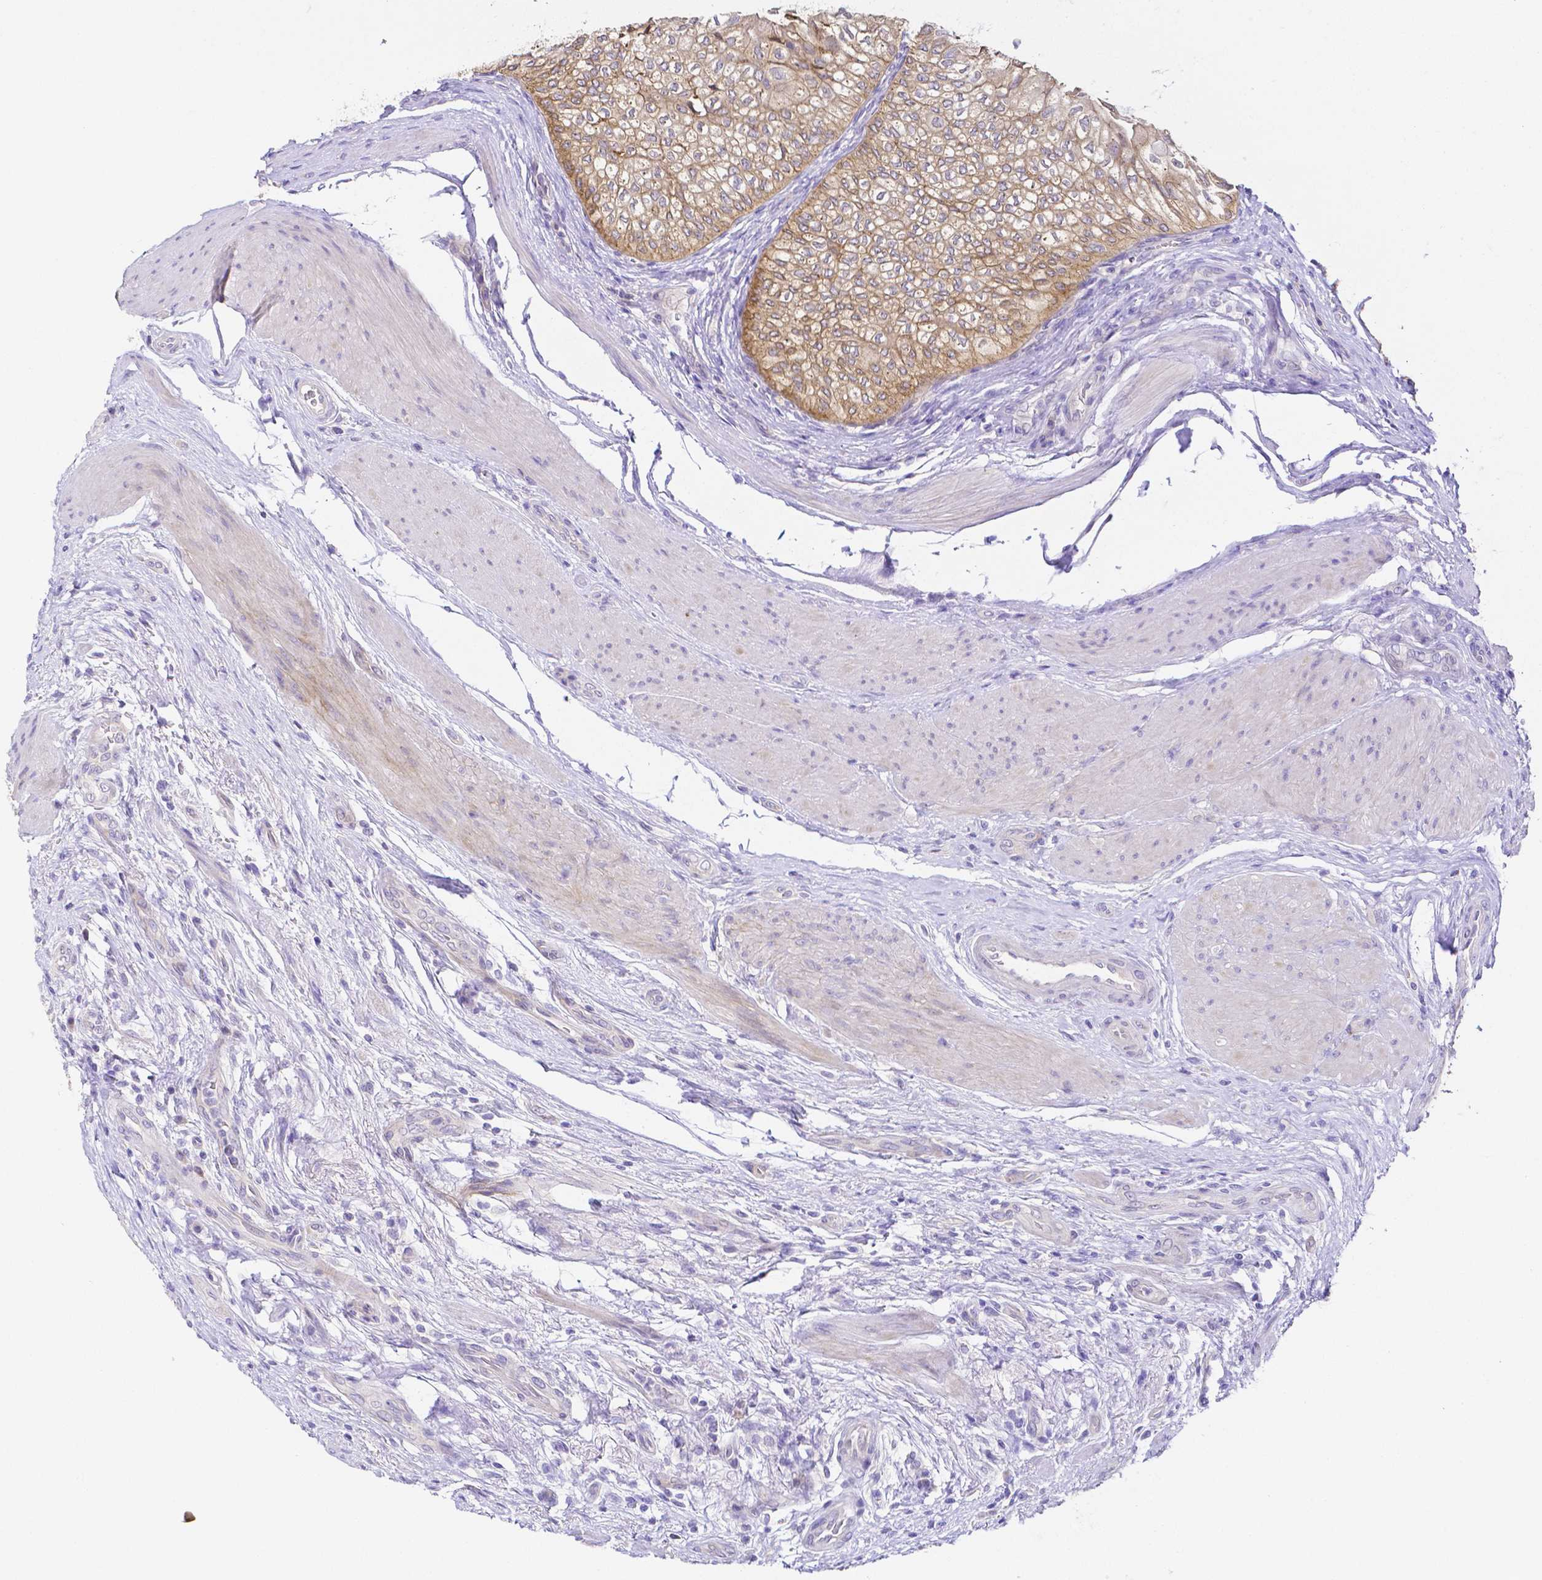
{"staining": {"intensity": "moderate", "quantity": ">75%", "location": "cytoplasmic/membranous"}, "tissue": "urothelial cancer", "cell_type": "Tumor cells", "image_type": "cancer", "snomed": [{"axis": "morphology", "description": "Urothelial carcinoma, NOS"}, {"axis": "topography", "description": "Urinary bladder"}], "caption": "Moderate cytoplasmic/membranous positivity is appreciated in approximately >75% of tumor cells in transitional cell carcinoma. (DAB IHC, brown staining for protein, blue staining for nuclei).", "gene": "PKP3", "patient": {"sex": "male", "age": 62}}